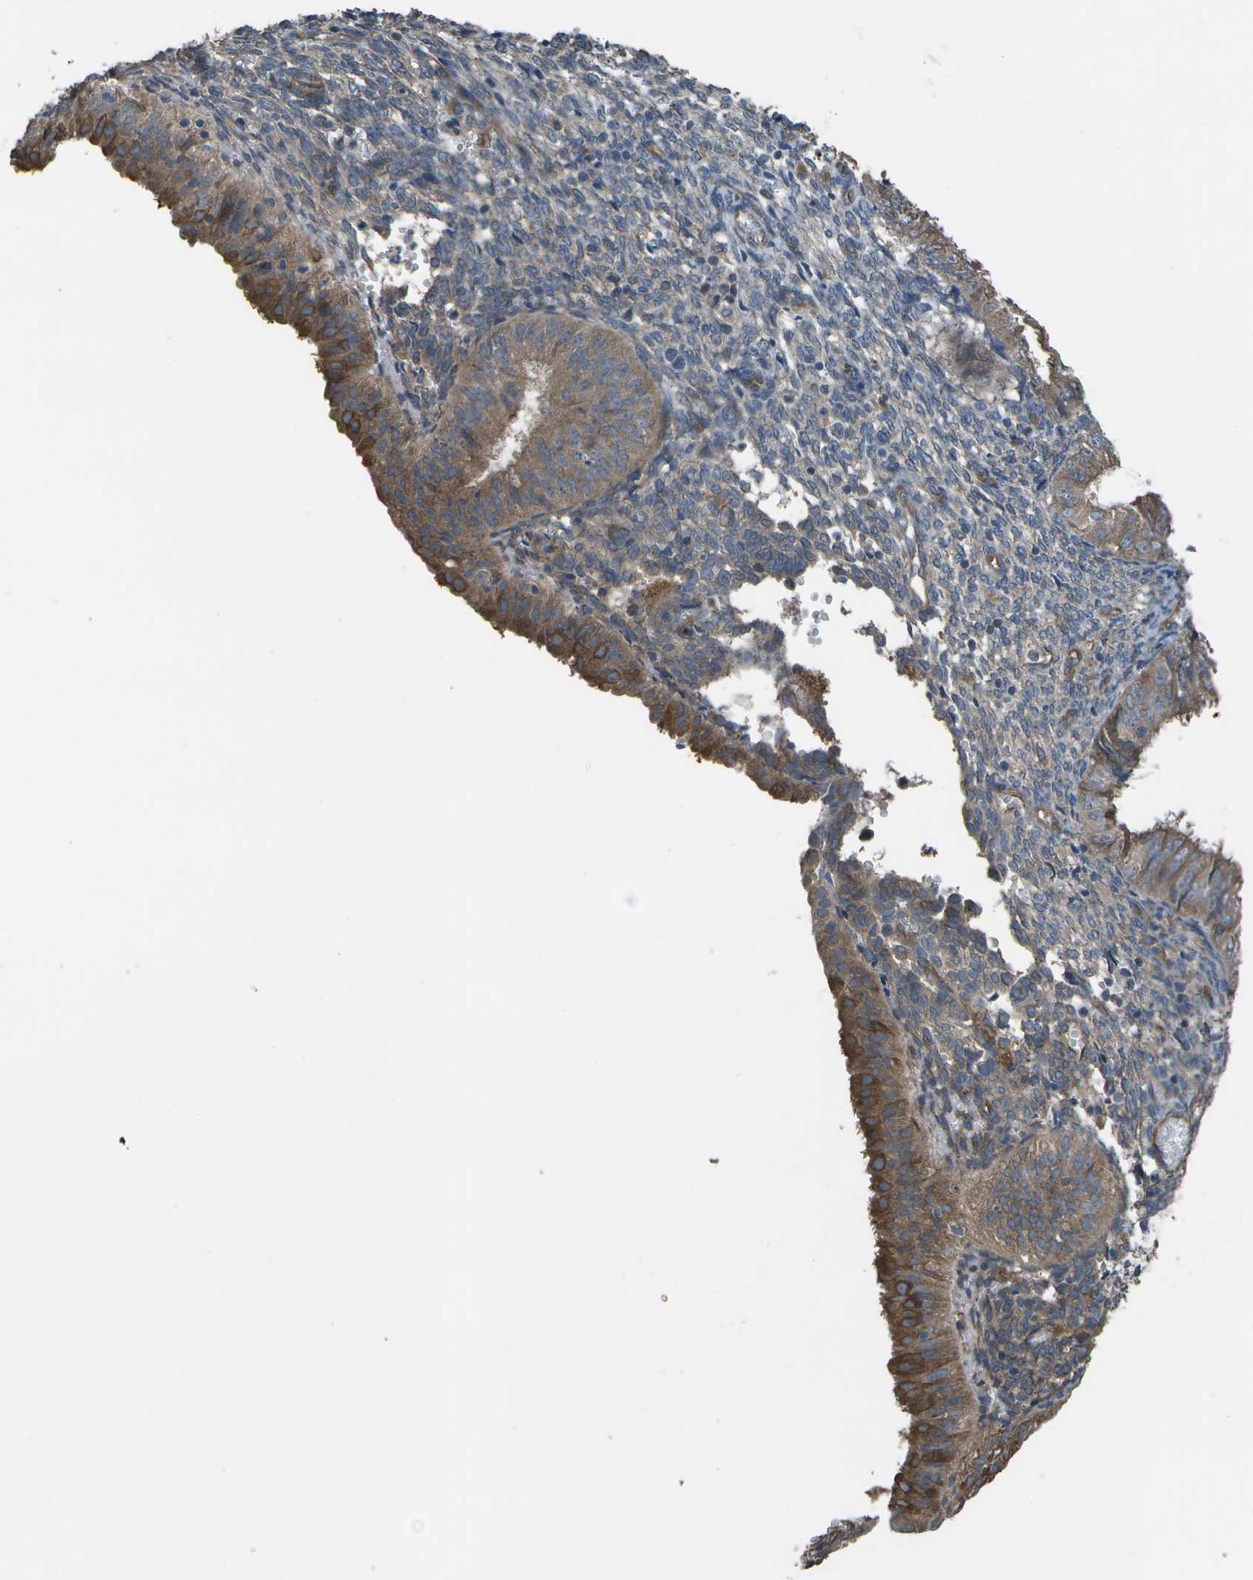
{"staining": {"intensity": "moderate", "quantity": ">75%", "location": "cytoplasmic/membranous"}, "tissue": "endometrial cancer", "cell_type": "Tumor cells", "image_type": "cancer", "snomed": [{"axis": "morphology", "description": "Normal tissue, NOS"}, {"axis": "morphology", "description": "Adenocarcinoma, NOS"}, {"axis": "topography", "description": "Endometrium"}], "caption": "This image exhibits immunohistochemistry staining of human adenocarcinoma (endometrial), with medium moderate cytoplasmic/membranous positivity in approximately >75% of tumor cells.", "gene": "CLNS1A", "patient": {"sex": "female", "age": 53}}